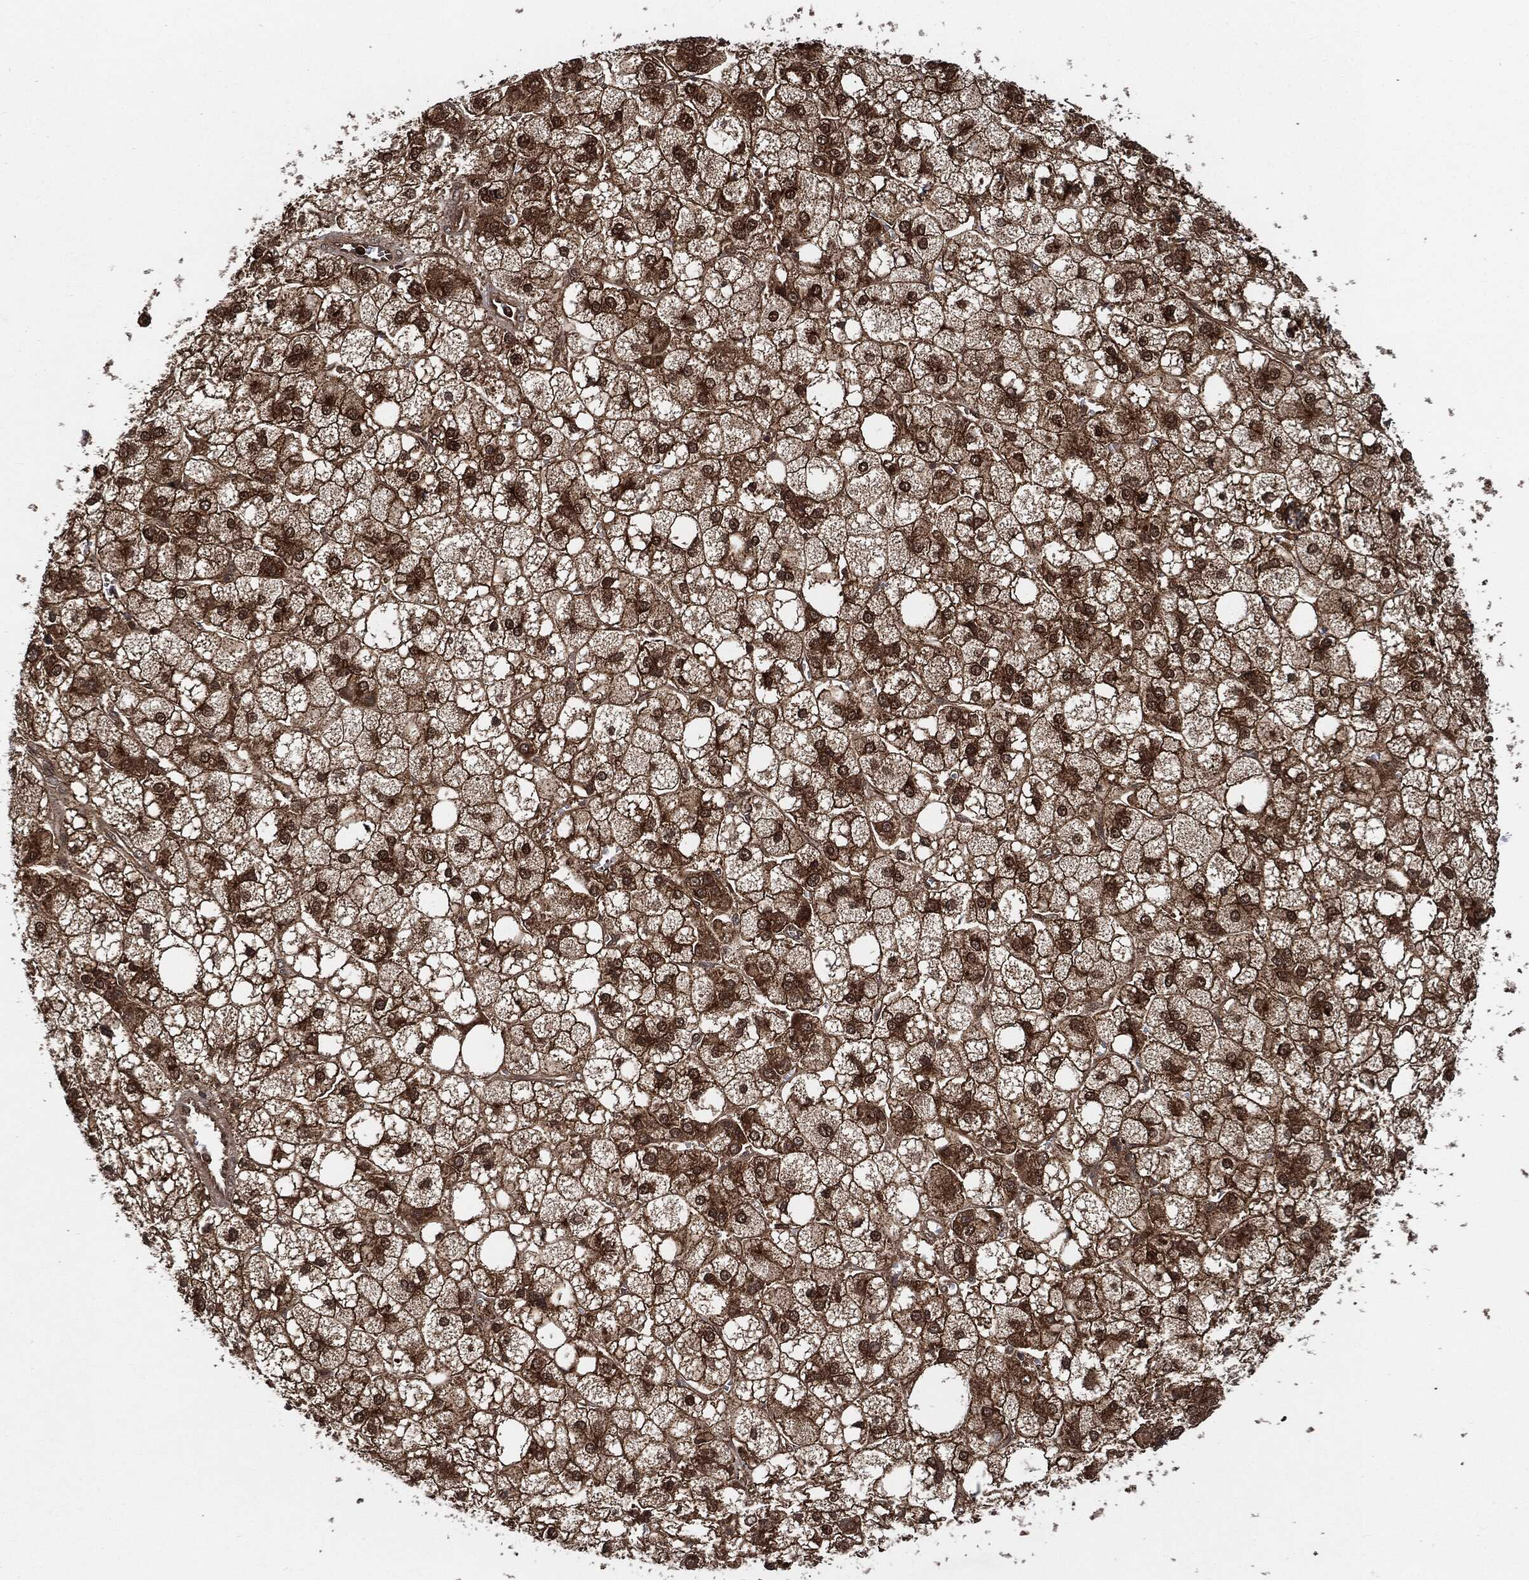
{"staining": {"intensity": "strong", "quantity": ">75%", "location": "cytoplasmic/membranous,nuclear"}, "tissue": "liver cancer", "cell_type": "Tumor cells", "image_type": "cancer", "snomed": [{"axis": "morphology", "description": "Carcinoma, Hepatocellular, NOS"}, {"axis": "topography", "description": "Liver"}], "caption": "Strong cytoplasmic/membranous and nuclear protein positivity is present in about >75% of tumor cells in liver hepatocellular carcinoma.", "gene": "CUTA", "patient": {"sex": "male", "age": 73}}